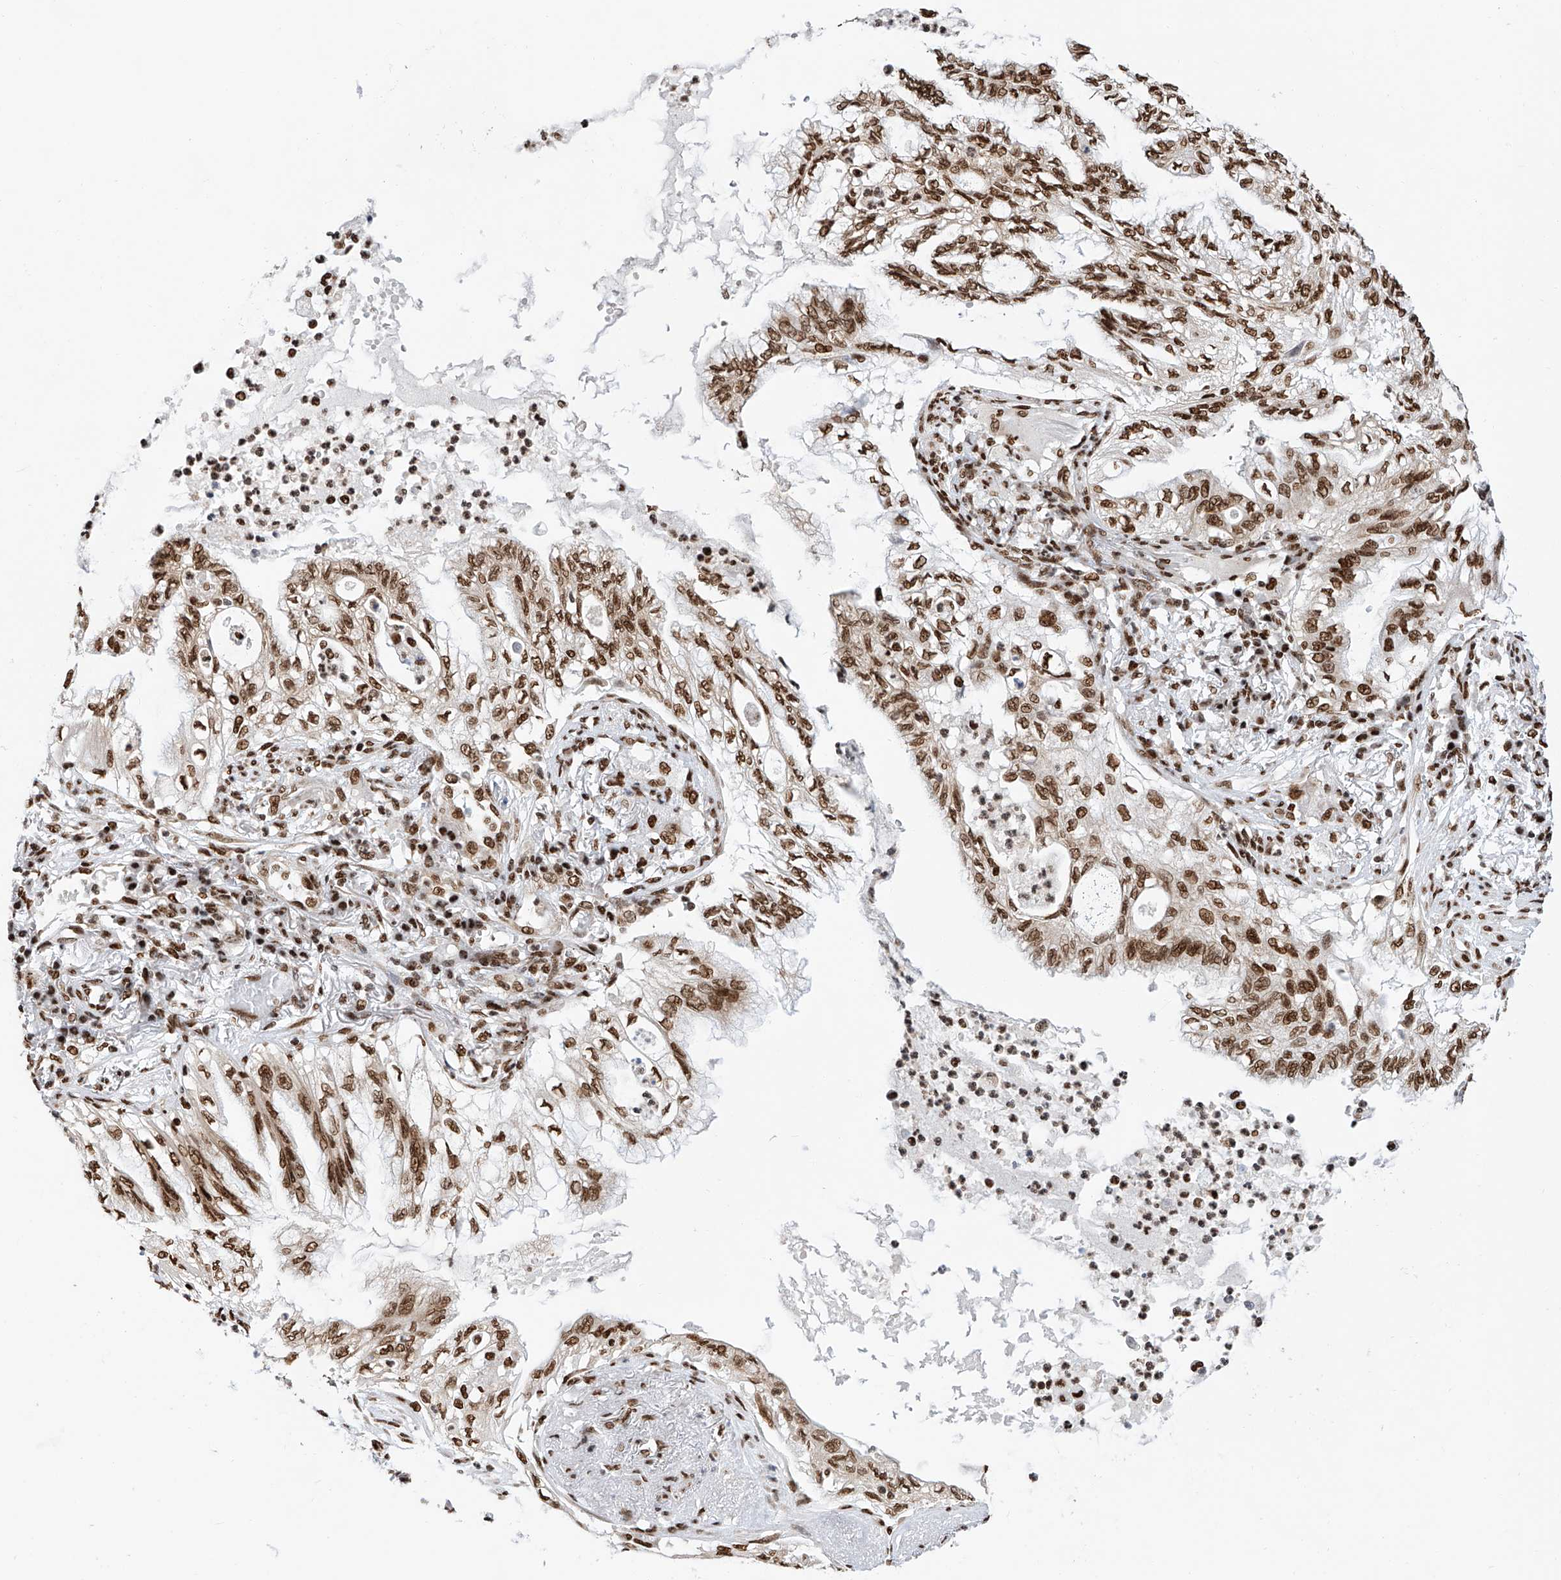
{"staining": {"intensity": "strong", "quantity": ">75%", "location": "nuclear"}, "tissue": "lung cancer", "cell_type": "Tumor cells", "image_type": "cancer", "snomed": [{"axis": "morphology", "description": "Adenocarcinoma, NOS"}, {"axis": "topography", "description": "Lung"}], "caption": "Brown immunohistochemical staining in lung adenocarcinoma shows strong nuclear expression in about >75% of tumor cells.", "gene": "SRSF6", "patient": {"sex": "female", "age": 70}}